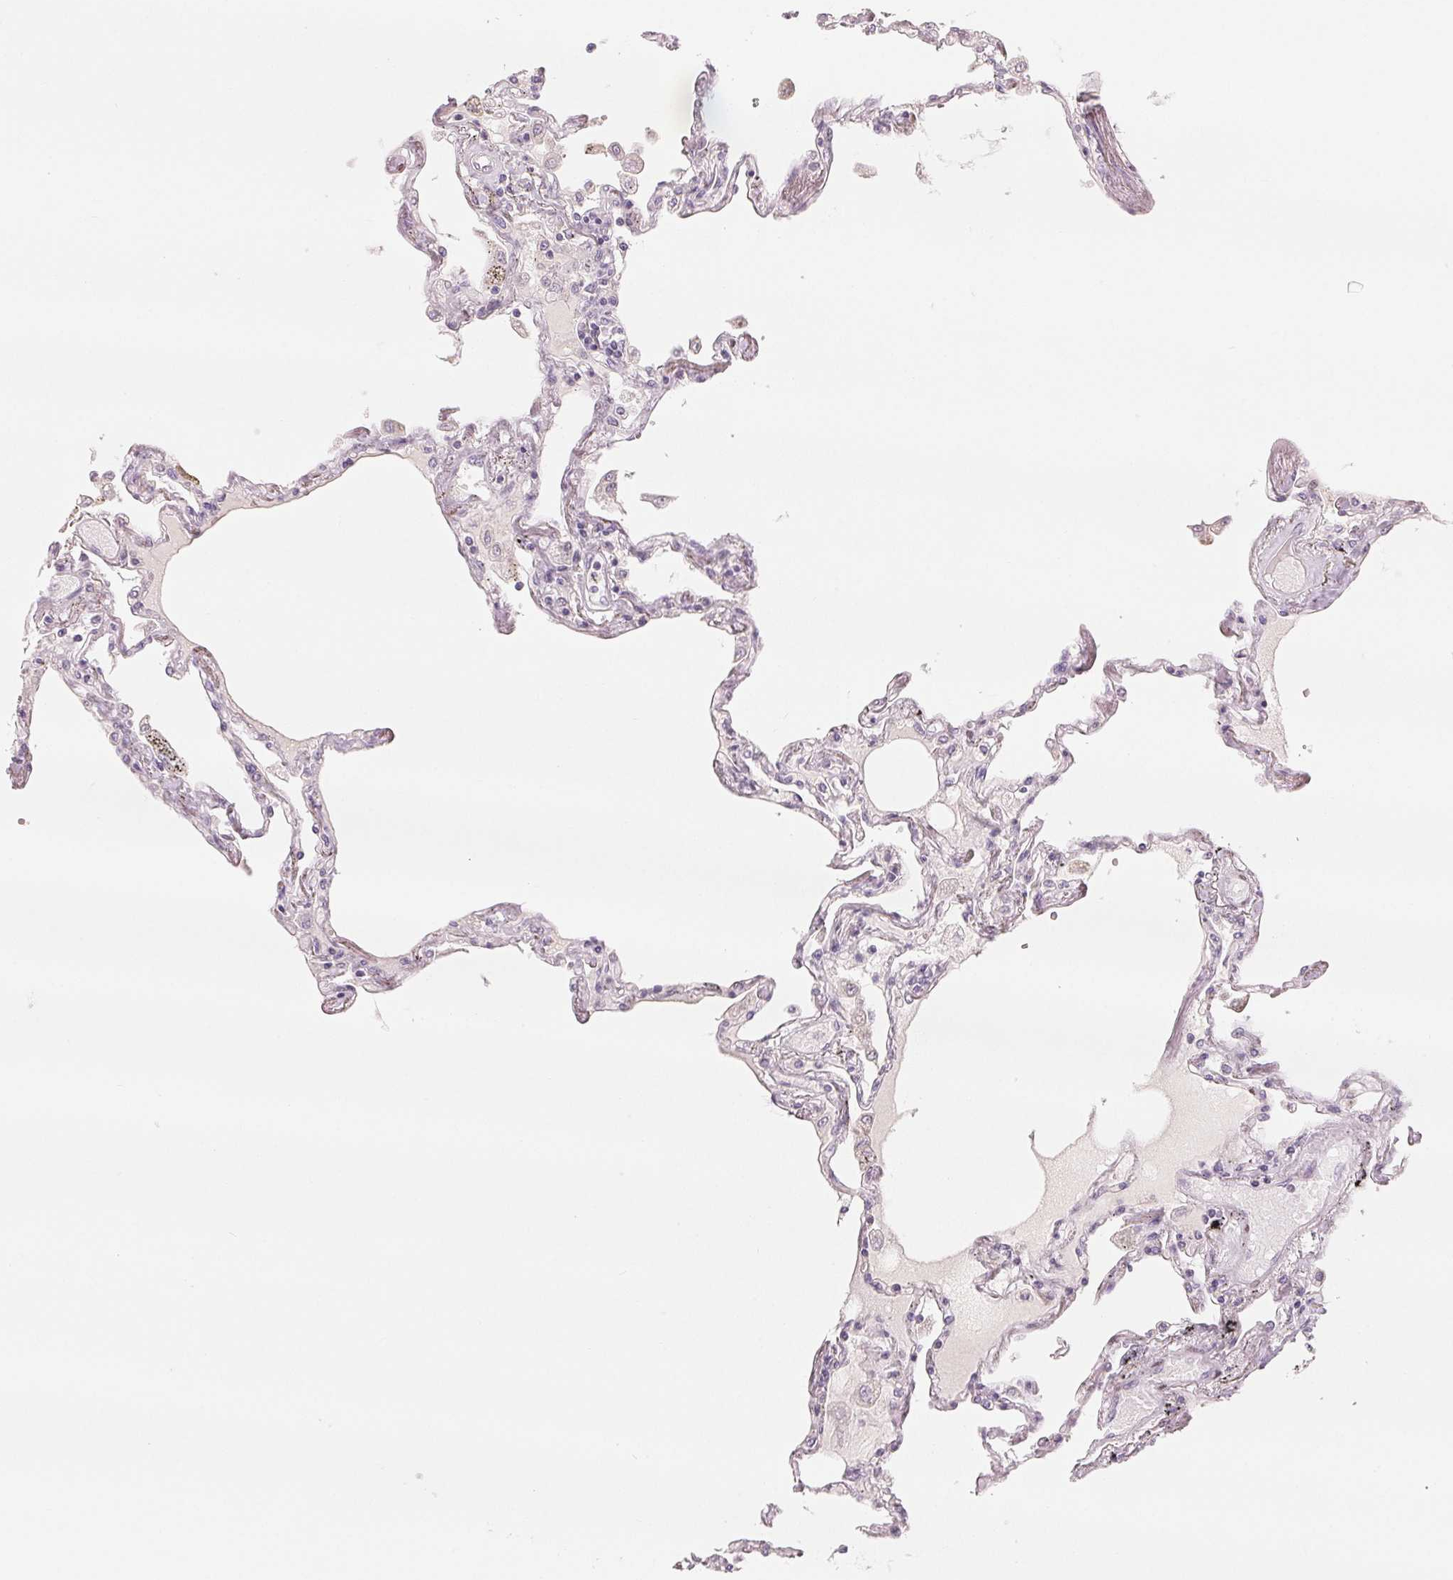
{"staining": {"intensity": "negative", "quantity": "none", "location": "none"}, "tissue": "lung", "cell_type": "Alveolar cells", "image_type": "normal", "snomed": [{"axis": "morphology", "description": "Normal tissue, NOS"}, {"axis": "morphology", "description": "Adenocarcinoma, NOS"}, {"axis": "topography", "description": "Cartilage tissue"}, {"axis": "topography", "description": "Lung"}], "caption": "Protein analysis of normal lung shows no significant staining in alveolar cells.", "gene": "SMARCD3", "patient": {"sex": "female", "age": 67}}